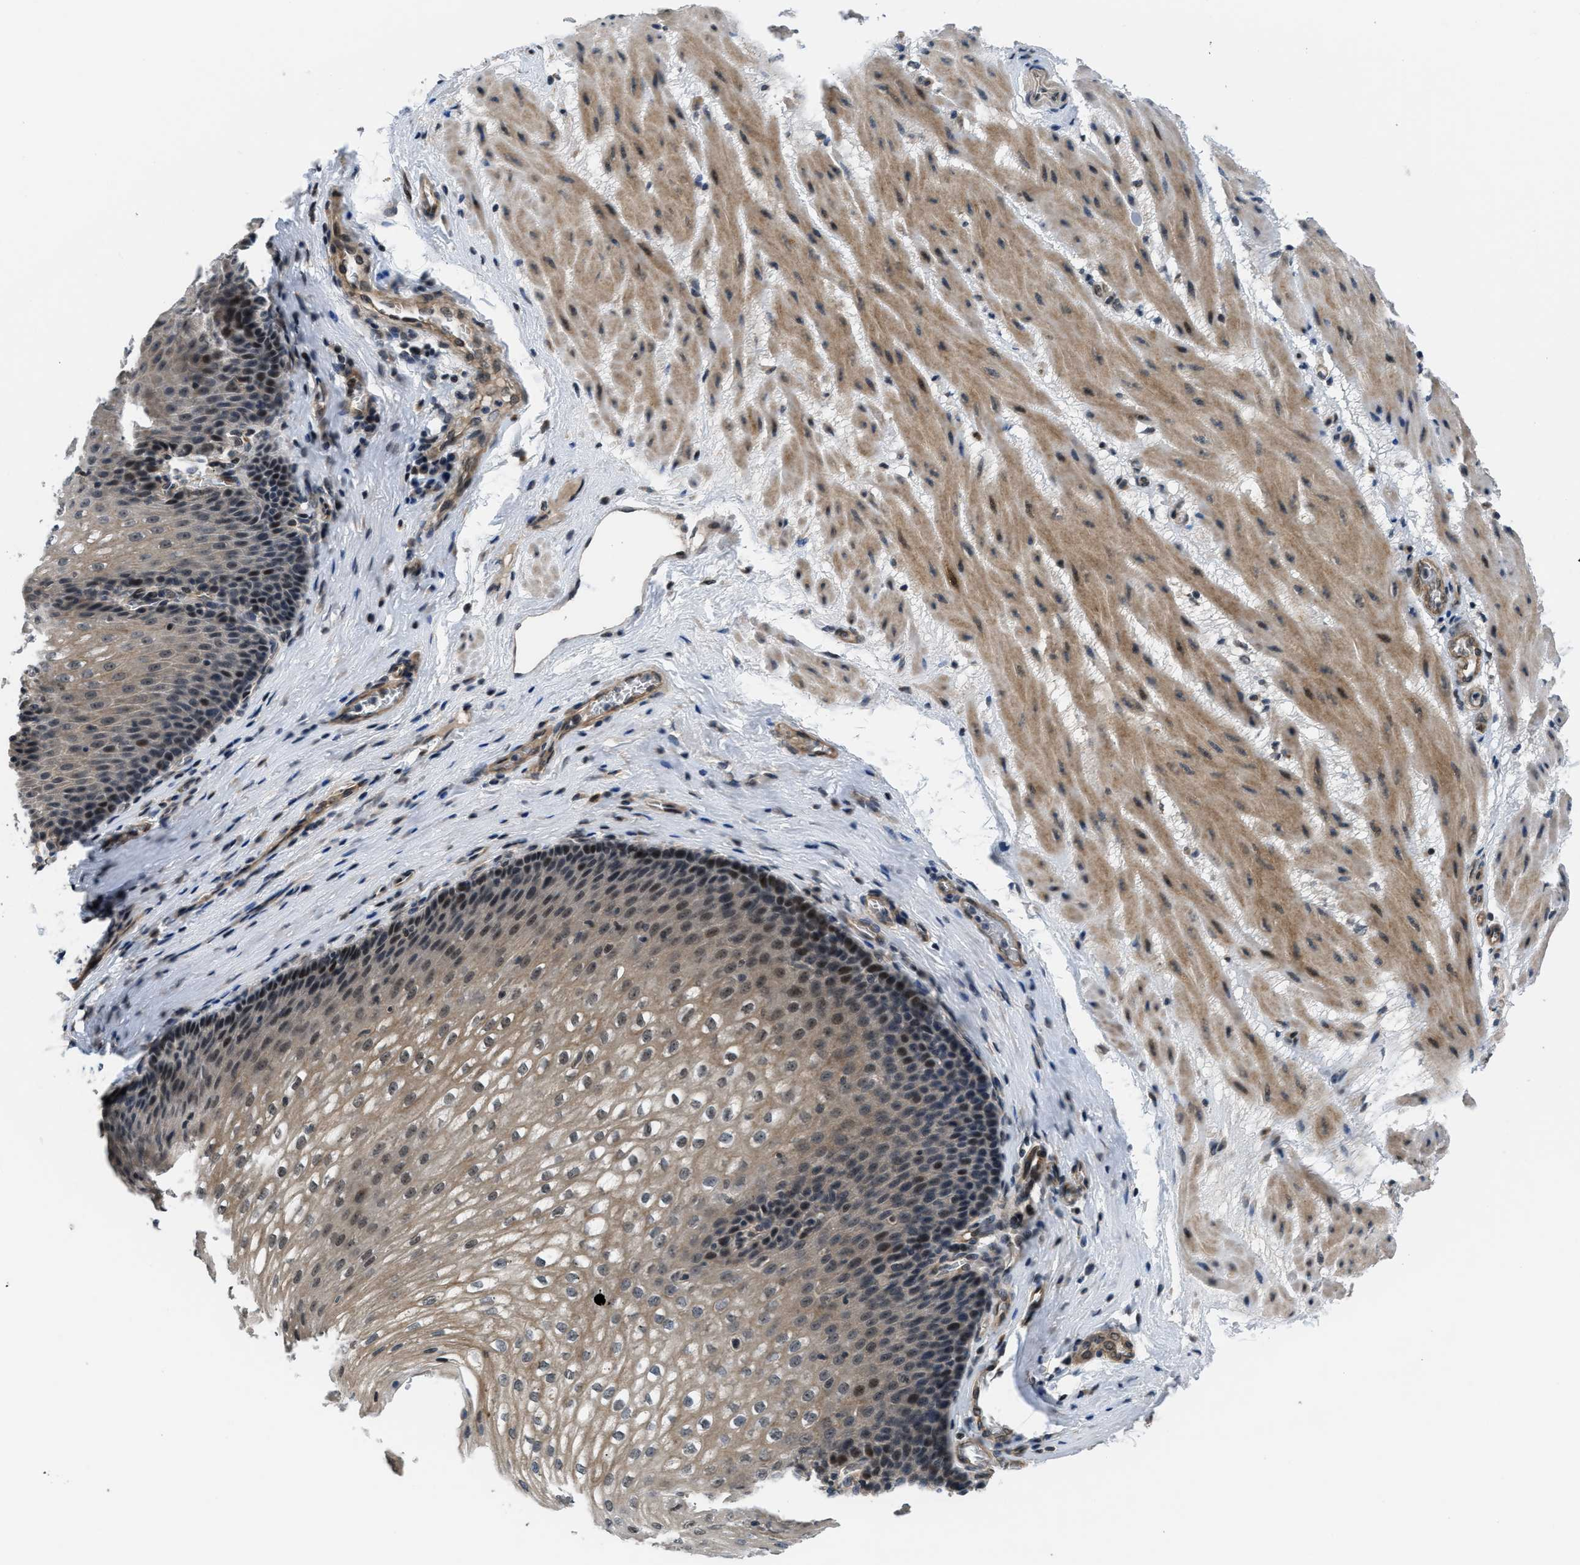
{"staining": {"intensity": "moderate", "quantity": ">75%", "location": "cytoplasmic/membranous,nuclear"}, "tissue": "esophagus", "cell_type": "Squamous epithelial cells", "image_type": "normal", "snomed": [{"axis": "morphology", "description": "Normal tissue, NOS"}, {"axis": "topography", "description": "Esophagus"}], "caption": "Immunohistochemical staining of normal esophagus exhibits >75% levels of moderate cytoplasmic/membranous,nuclear protein expression in approximately >75% of squamous epithelial cells.", "gene": "SETD5", "patient": {"sex": "male", "age": 48}}